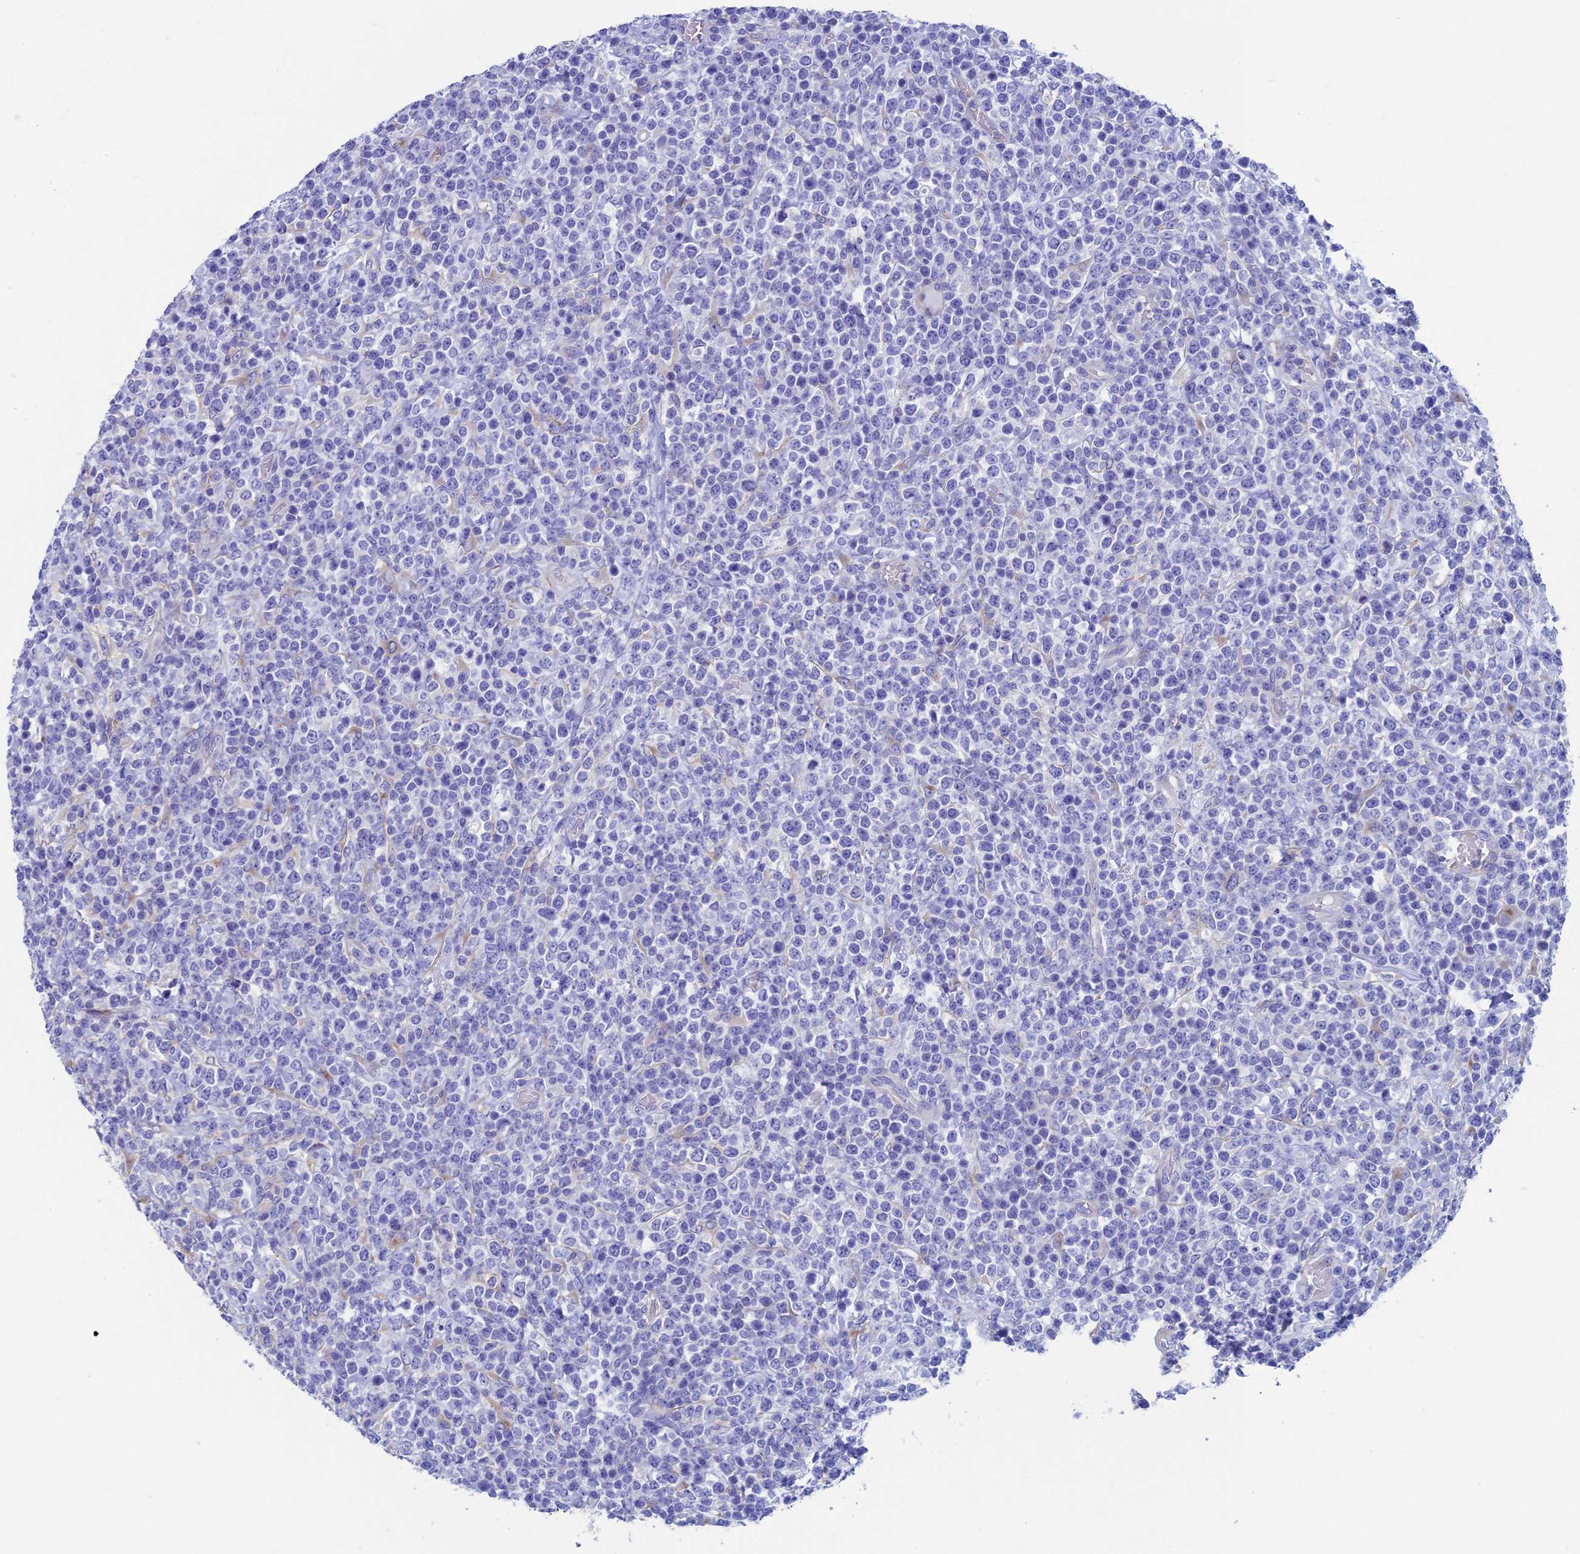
{"staining": {"intensity": "negative", "quantity": "none", "location": "none"}, "tissue": "lymphoma", "cell_type": "Tumor cells", "image_type": "cancer", "snomed": [{"axis": "morphology", "description": "Malignant lymphoma, non-Hodgkin's type, High grade"}, {"axis": "topography", "description": "Colon"}], "caption": "Immunohistochemistry of human lymphoma reveals no positivity in tumor cells.", "gene": "ADH7", "patient": {"sex": "female", "age": 53}}